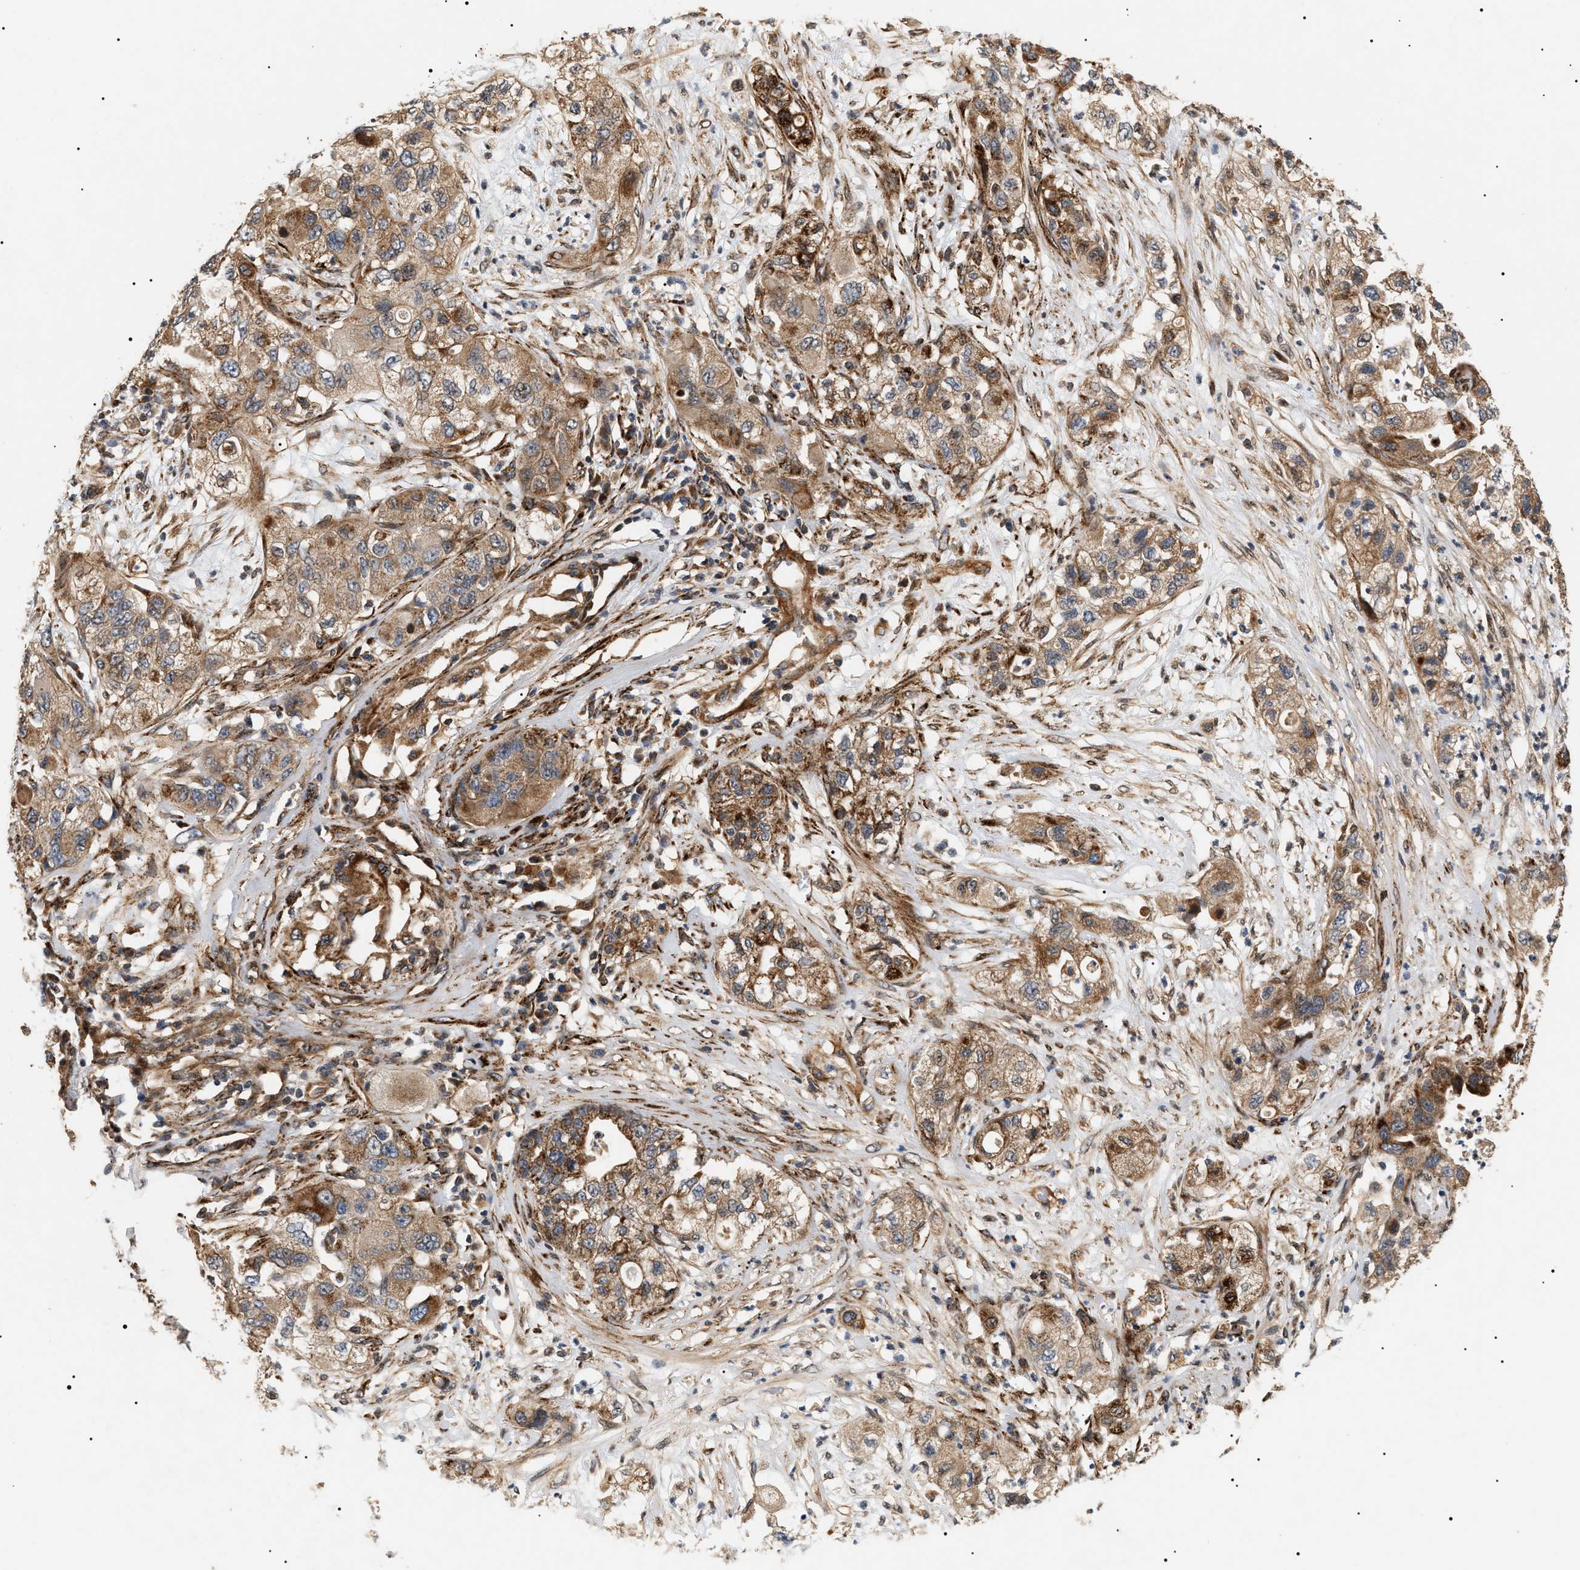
{"staining": {"intensity": "moderate", "quantity": ">75%", "location": "cytoplasmic/membranous"}, "tissue": "pancreatic cancer", "cell_type": "Tumor cells", "image_type": "cancer", "snomed": [{"axis": "morphology", "description": "Adenocarcinoma, NOS"}, {"axis": "topography", "description": "Pancreas"}], "caption": "High-power microscopy captured an IHC micrograph of pancreatic cancer (adenocarcinoma), revealing moderate cytoplasmic/membranous positivity in approximately >75% of tumor cells.", "gene": "ZBTB26", "patient": {"sex": "female", "age": 78}}